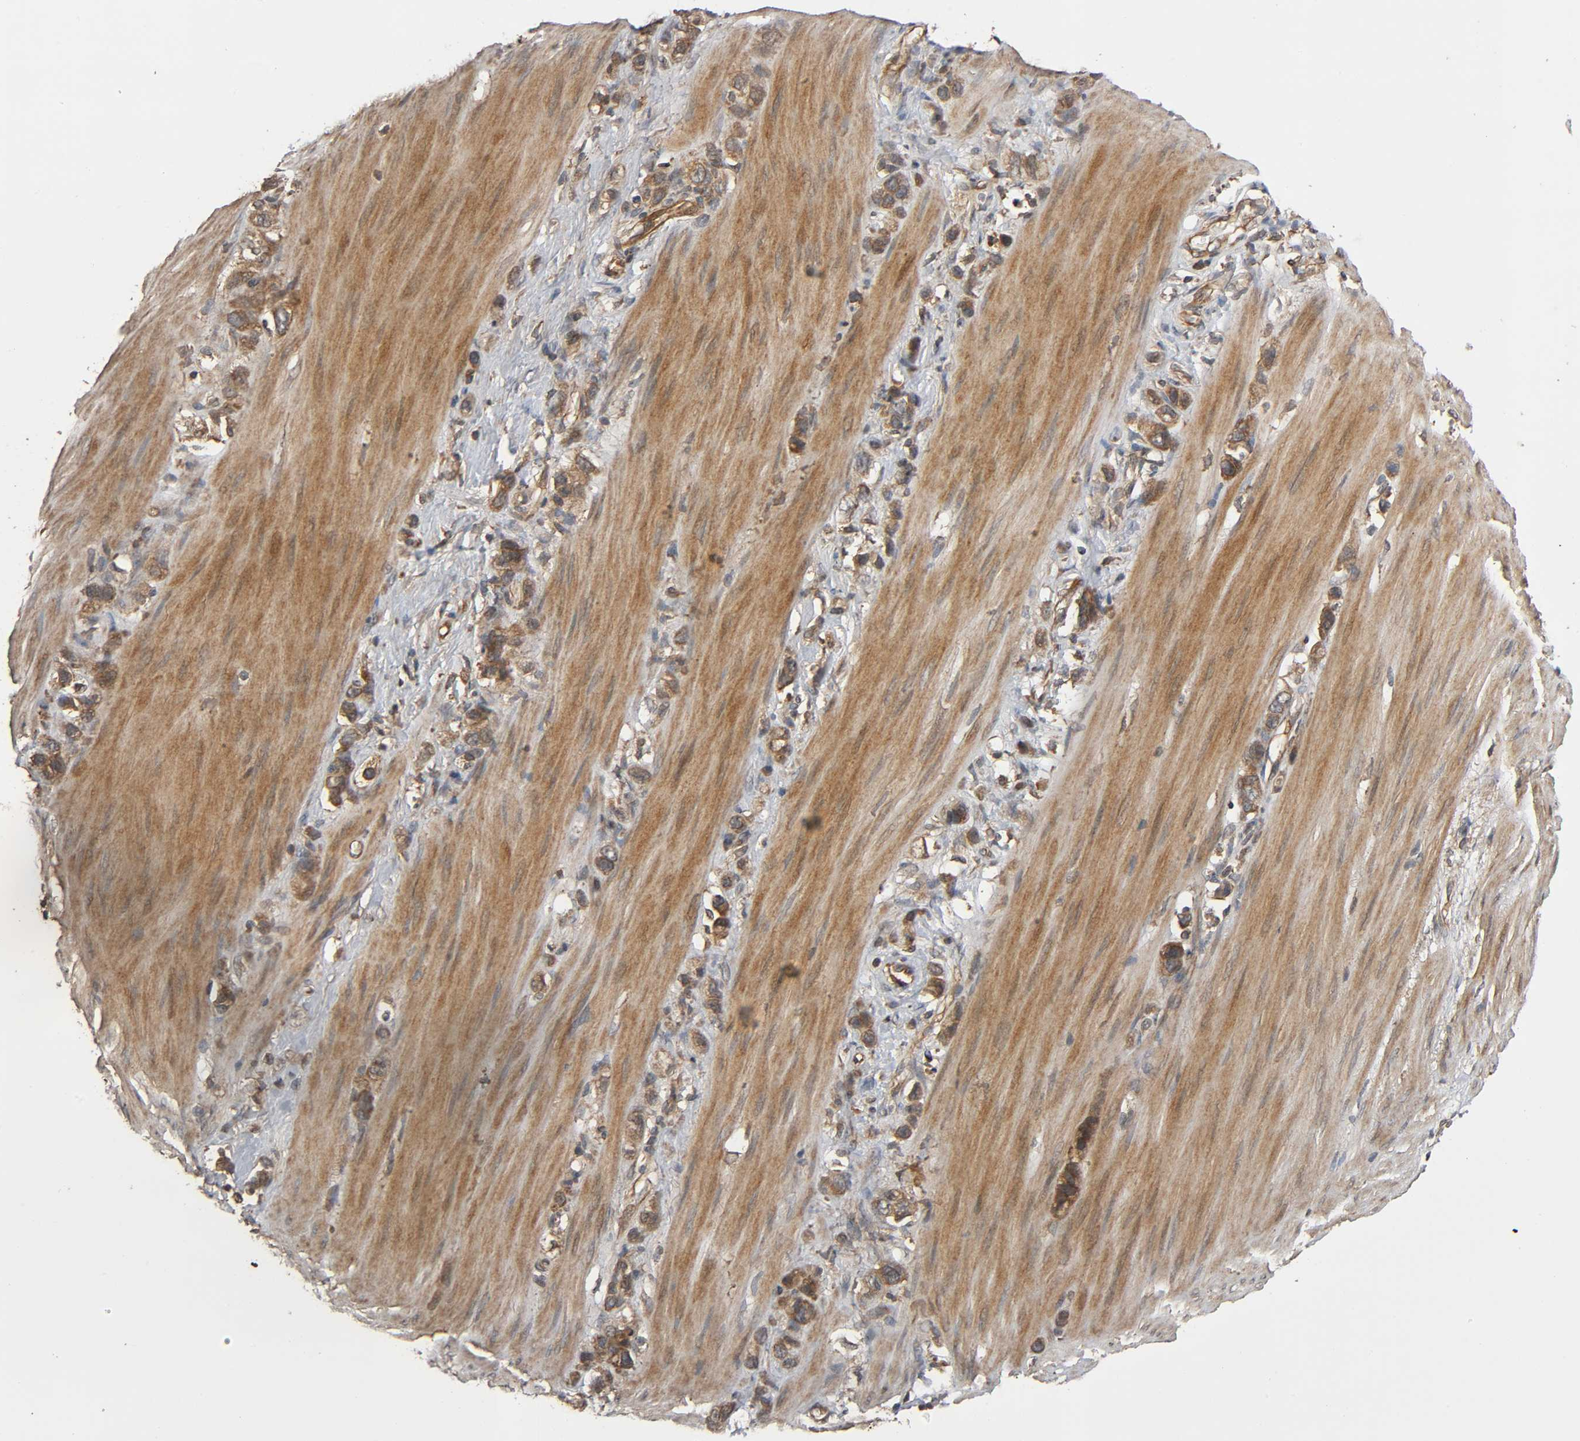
{"staining": {"intensity": "moderate", "quantity": ">75%", "location": "cytoplasmic/membranous"}, "tissue": "stomach cancer", "cell_type": "Tumor cells", "image_type": "cancer", "snomed": [{"axis": "morphology", "description": "Normal tissue, NOS"}, {"axis": "morphology", "description": "Adenocarcinoma, NOS"}, {"axis": "morphology", "description": "Adenocarcinoma, High grade"}, {"axis": "topography", "description": "Stomach, upper"}, {"axis": "topography", "description": "Stomach"}], "caption": "Immunohistochemistry (IHC) (DAB) staining of stomach cancer (high-grade adenocarcinoma) displays moderate cytoplasmic/membranous protein staining in about >75% of tumor cells.", "gene": "MAP3K8", "patient": {"sex": "female", "age": 65}}